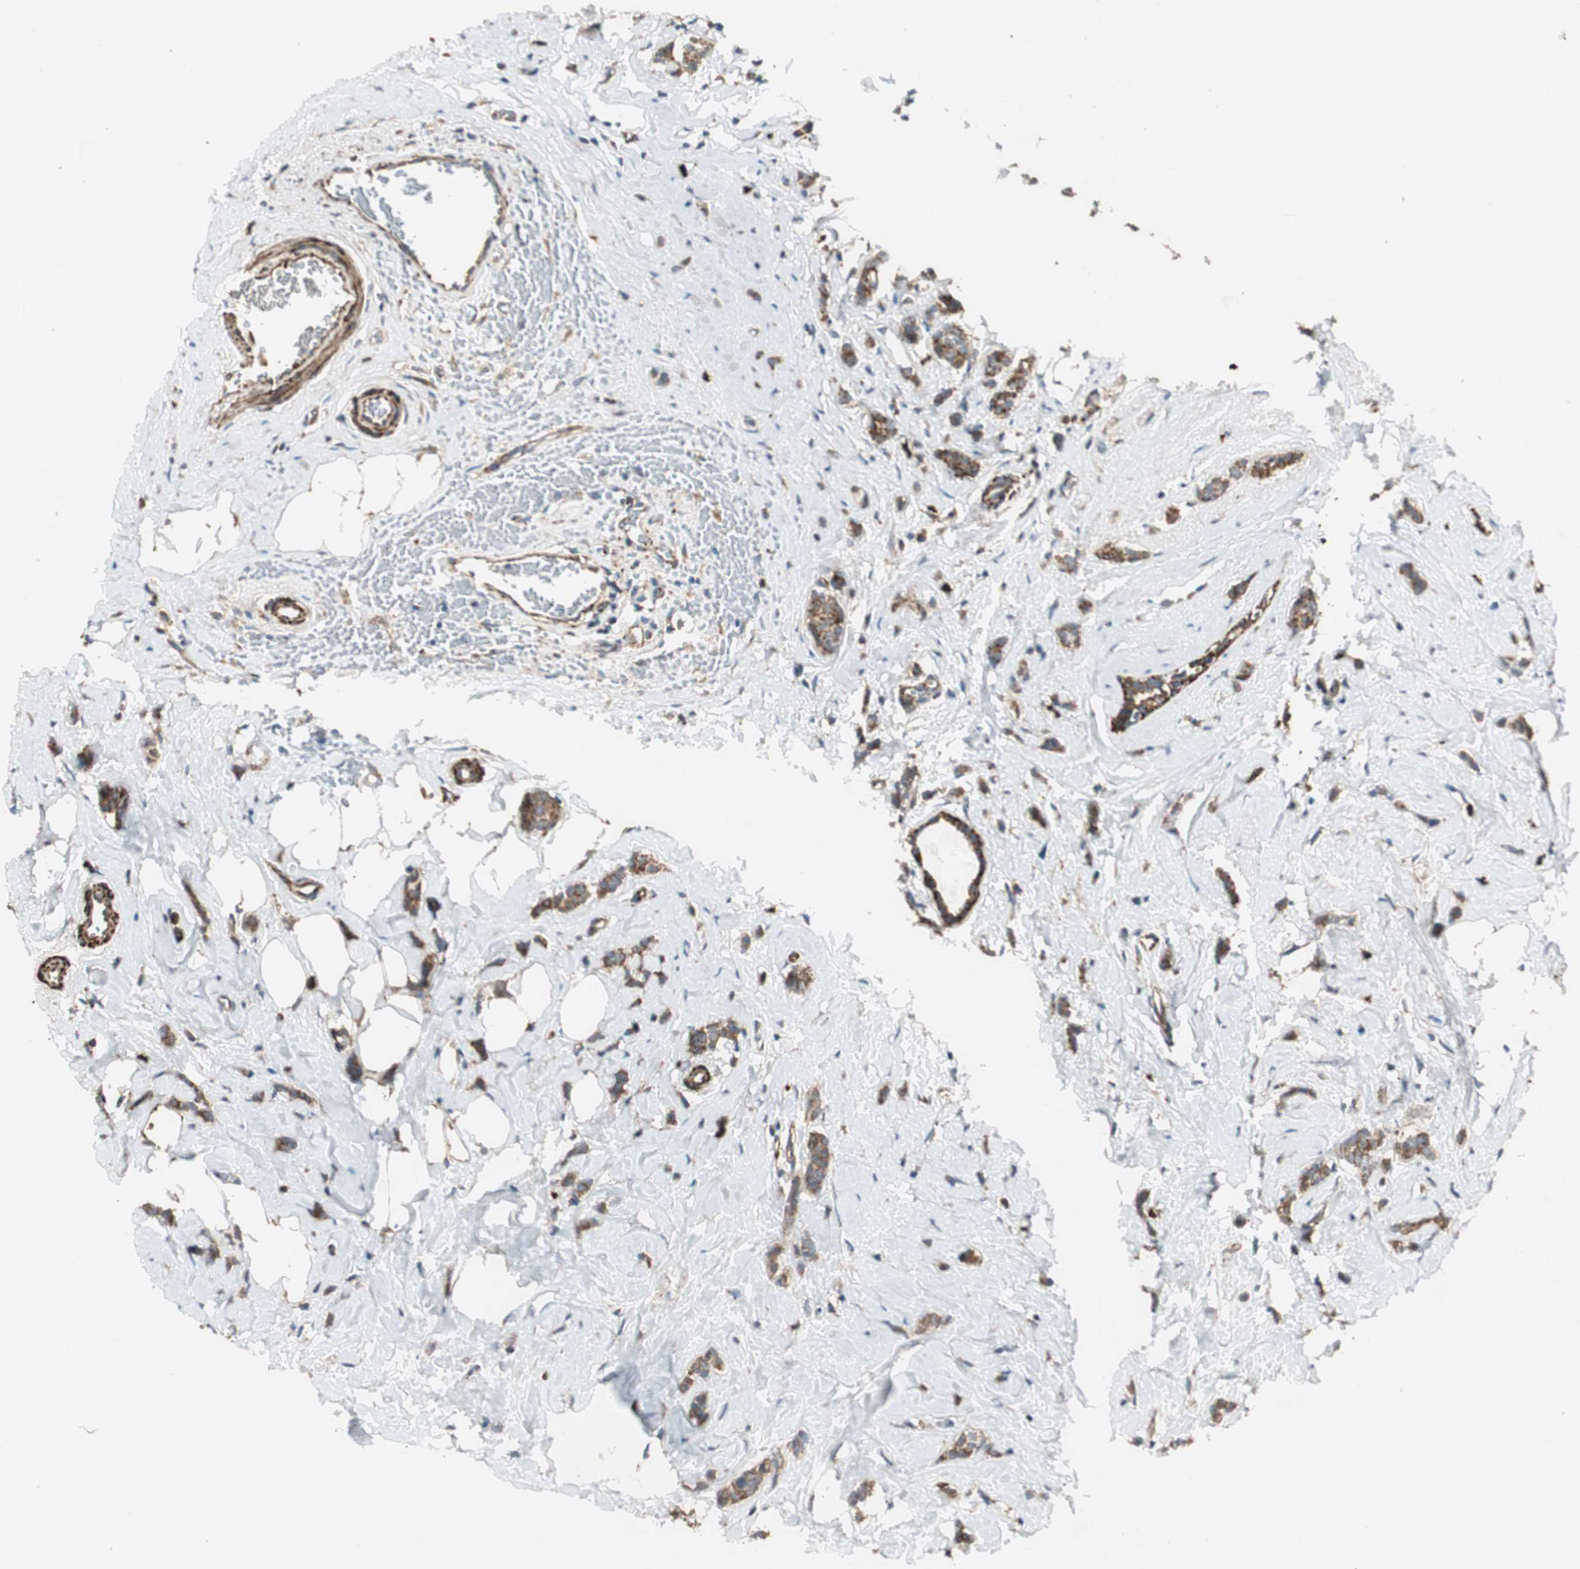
{"staining": {"intensity": "strong", "quantity": ">75%", "location": "cytoplasmic/membranous"}, "tissue": "breast cancer", "cell_type": "Tumor cells", "image_type": "cancer", "snomed": [{"axis": "morphology", "description": "Lobular carcinoma"}, {"axis": "topography", "description": "Breast"}], "caption": "Immunohistochemistry (IHC) (DAB (3,3'-diaminobenzidine)) staining of breast lobular carcinoma exhibits strong cytoplasmic/membranous protein positivity in approximately >75% of tumor cells.", "gene": "AKAP1", "patient": {"sex": "female", "age": 60}}